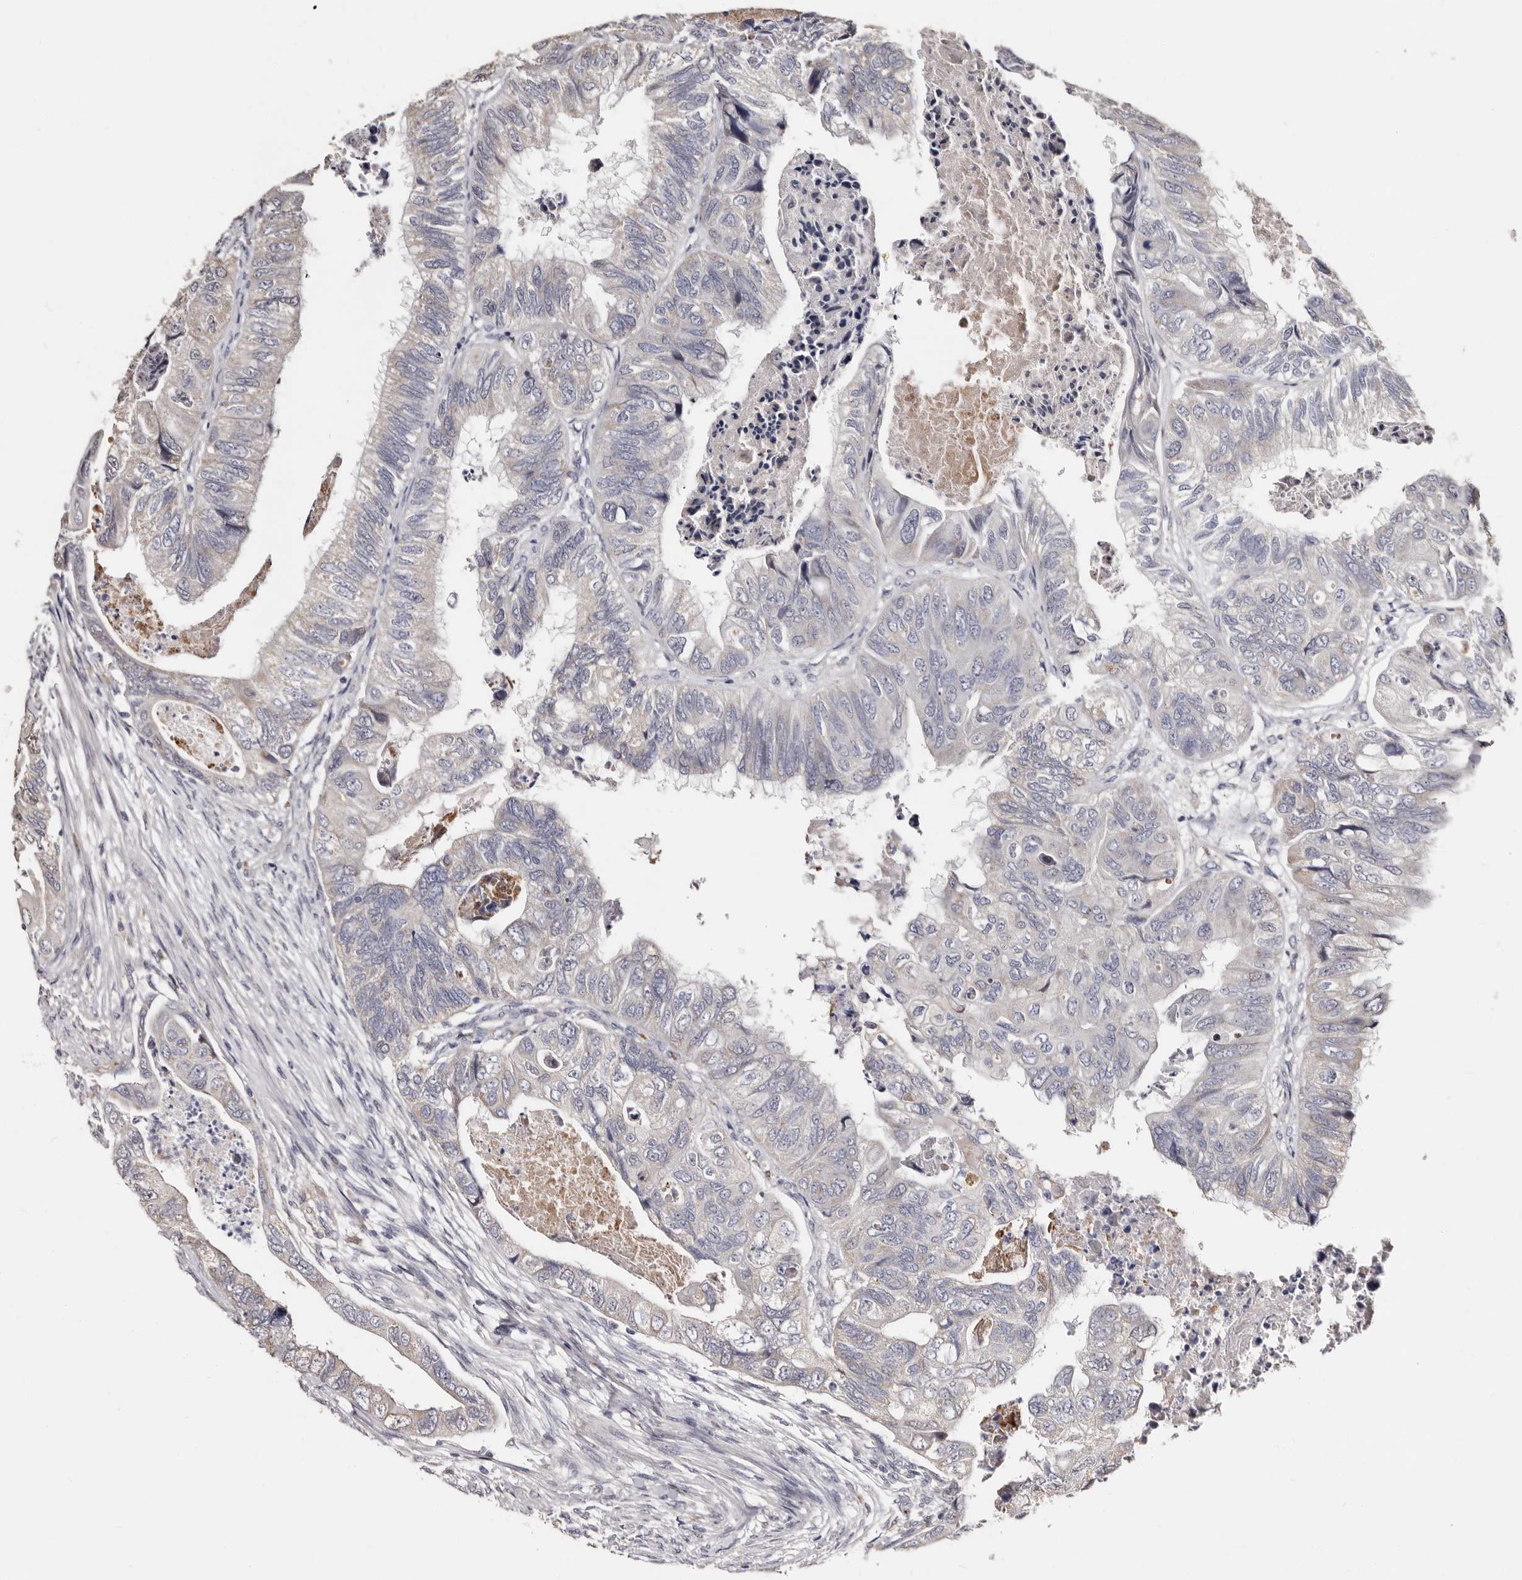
{"staining": {"intensity": "negative", "quantity": "none", "location": "none"}, "tissue": "colorectal cancer", "cell_type": "Tumor cells", "image_type": "cancer", "snomed": [{"axis": "morphology", "description": "Adenocarcinoma, NOS"}, {"axis": "topography", "description": "Rectum"}], "caption": "A high-resolution micrograph shows immunohistochemistry staining of colorectal cancer (adenocarcinoma), which shows no significant expression in tumor cells.", "gene": "PTAFR", "patient": {"sex": "male", "age": 63}}